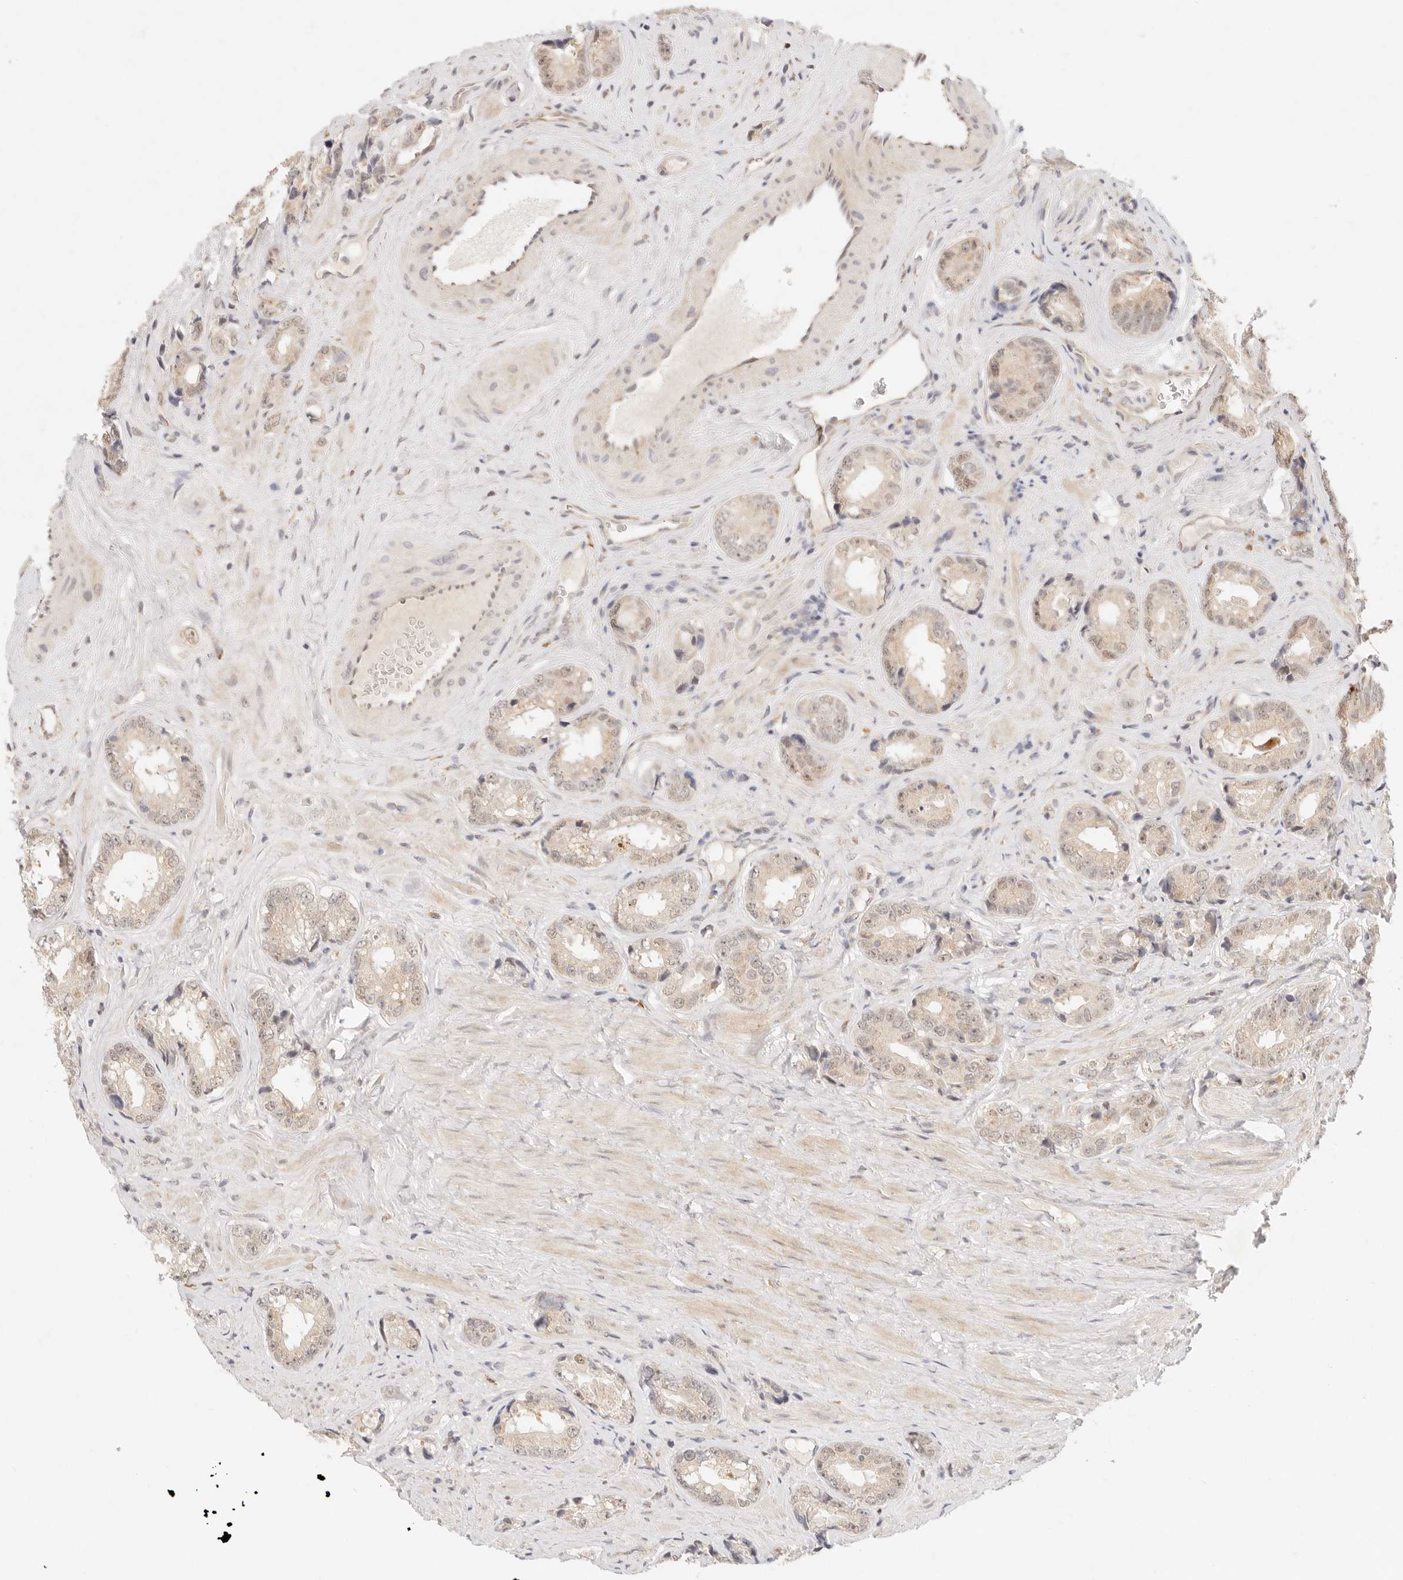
{"staining": {"intensity": "negative", "quantity": "none", "location": "none"}, "tissue": "prostate cancer", "cell_type": "Tumor cells", "image_type": "cancer", "snomed": [{"axis": "morphology", "description": "Adenocarcinoma, High grade"}, {"axis": "topography", "description": "Prostate"}], "caption": "This is an immunohistochemistry photomicrograph of human prostate cancer. There is no expression in tumor cells.", "gene": "GPR156", "patient": {"sex": "male", "age": 61}}